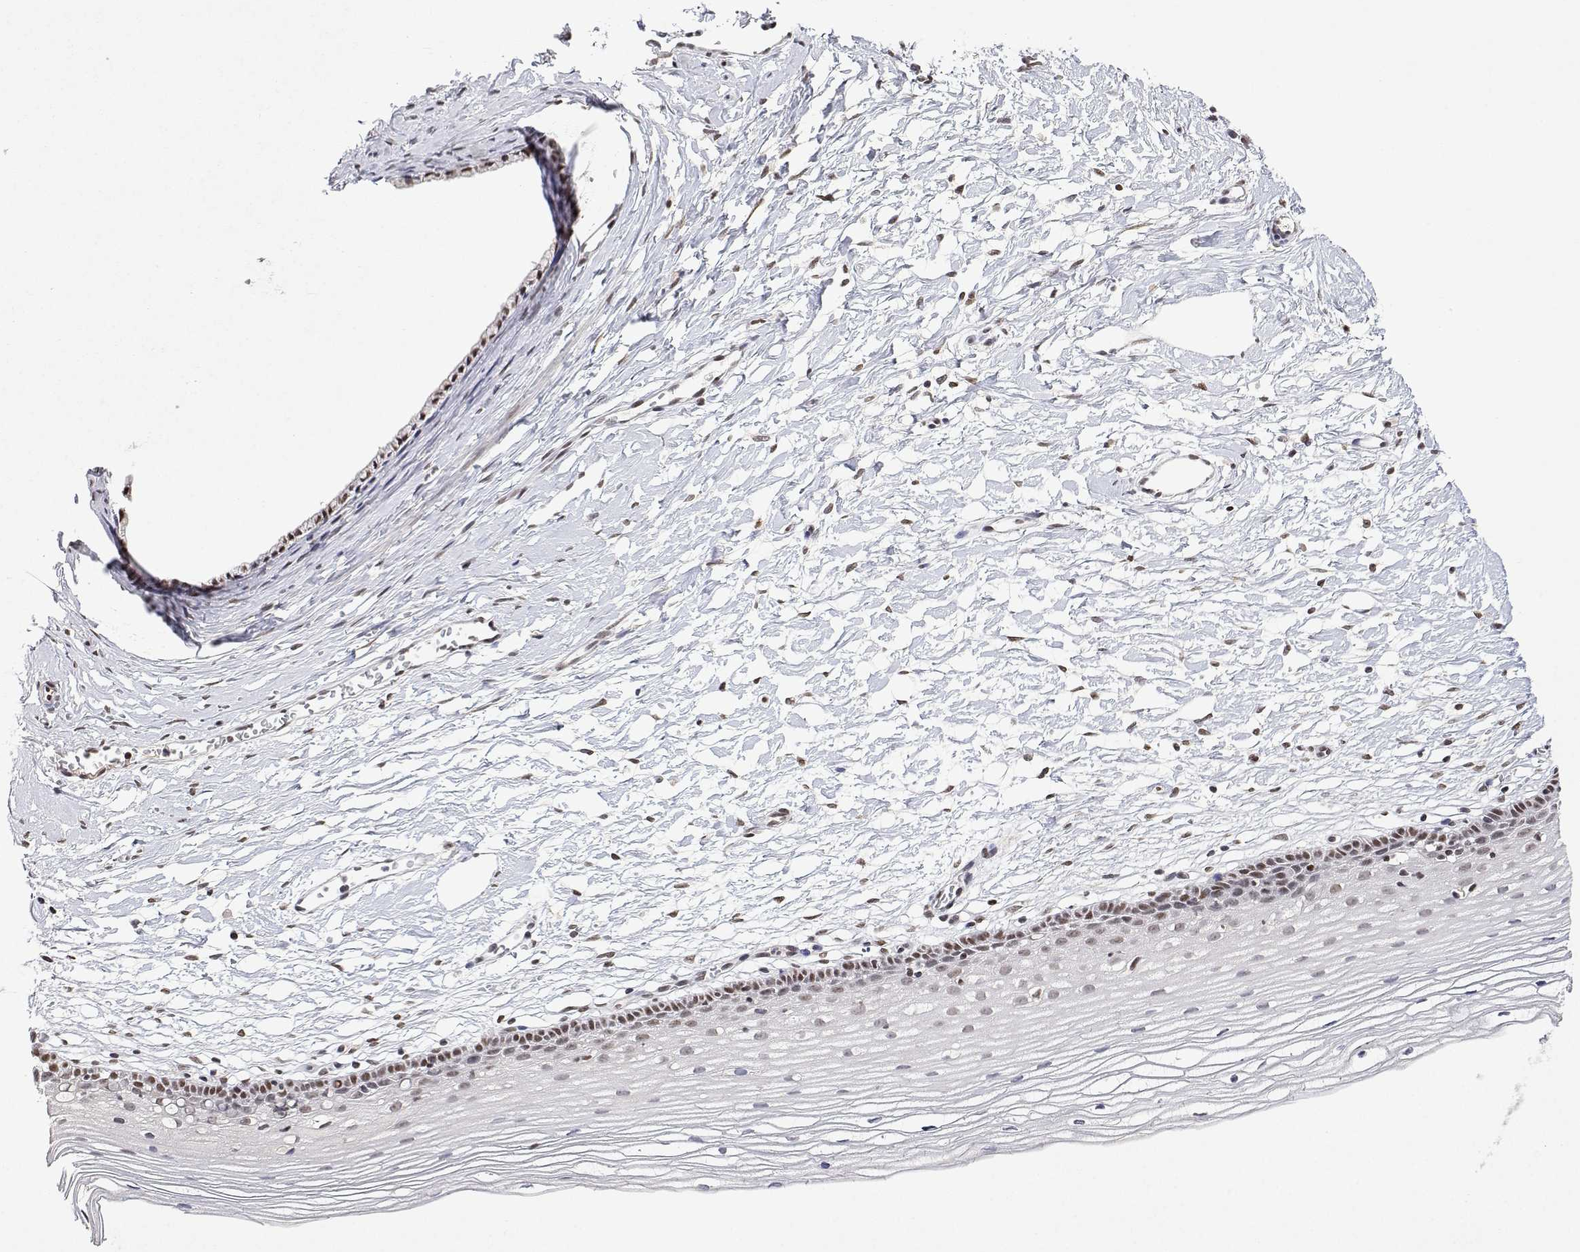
{"staining": {"intensity": "moderate", "quantity": ">75%", "location": "nuclear"}, "tissue": "cervix", "cell_type": "Glandular cells", "image_type": "normal", "snomed": [{"axis": "morphology", "description": "Normal tissue, NOS"}, {"axis": "topography", "description": "Cervix"}], "caption": "Cervix stained for a protein (brown) reveals moderate nuclear positive positivity in about >75% of glandular cells.", "gene": "XPC", "patient": {"sex": "female", "age": 40}}